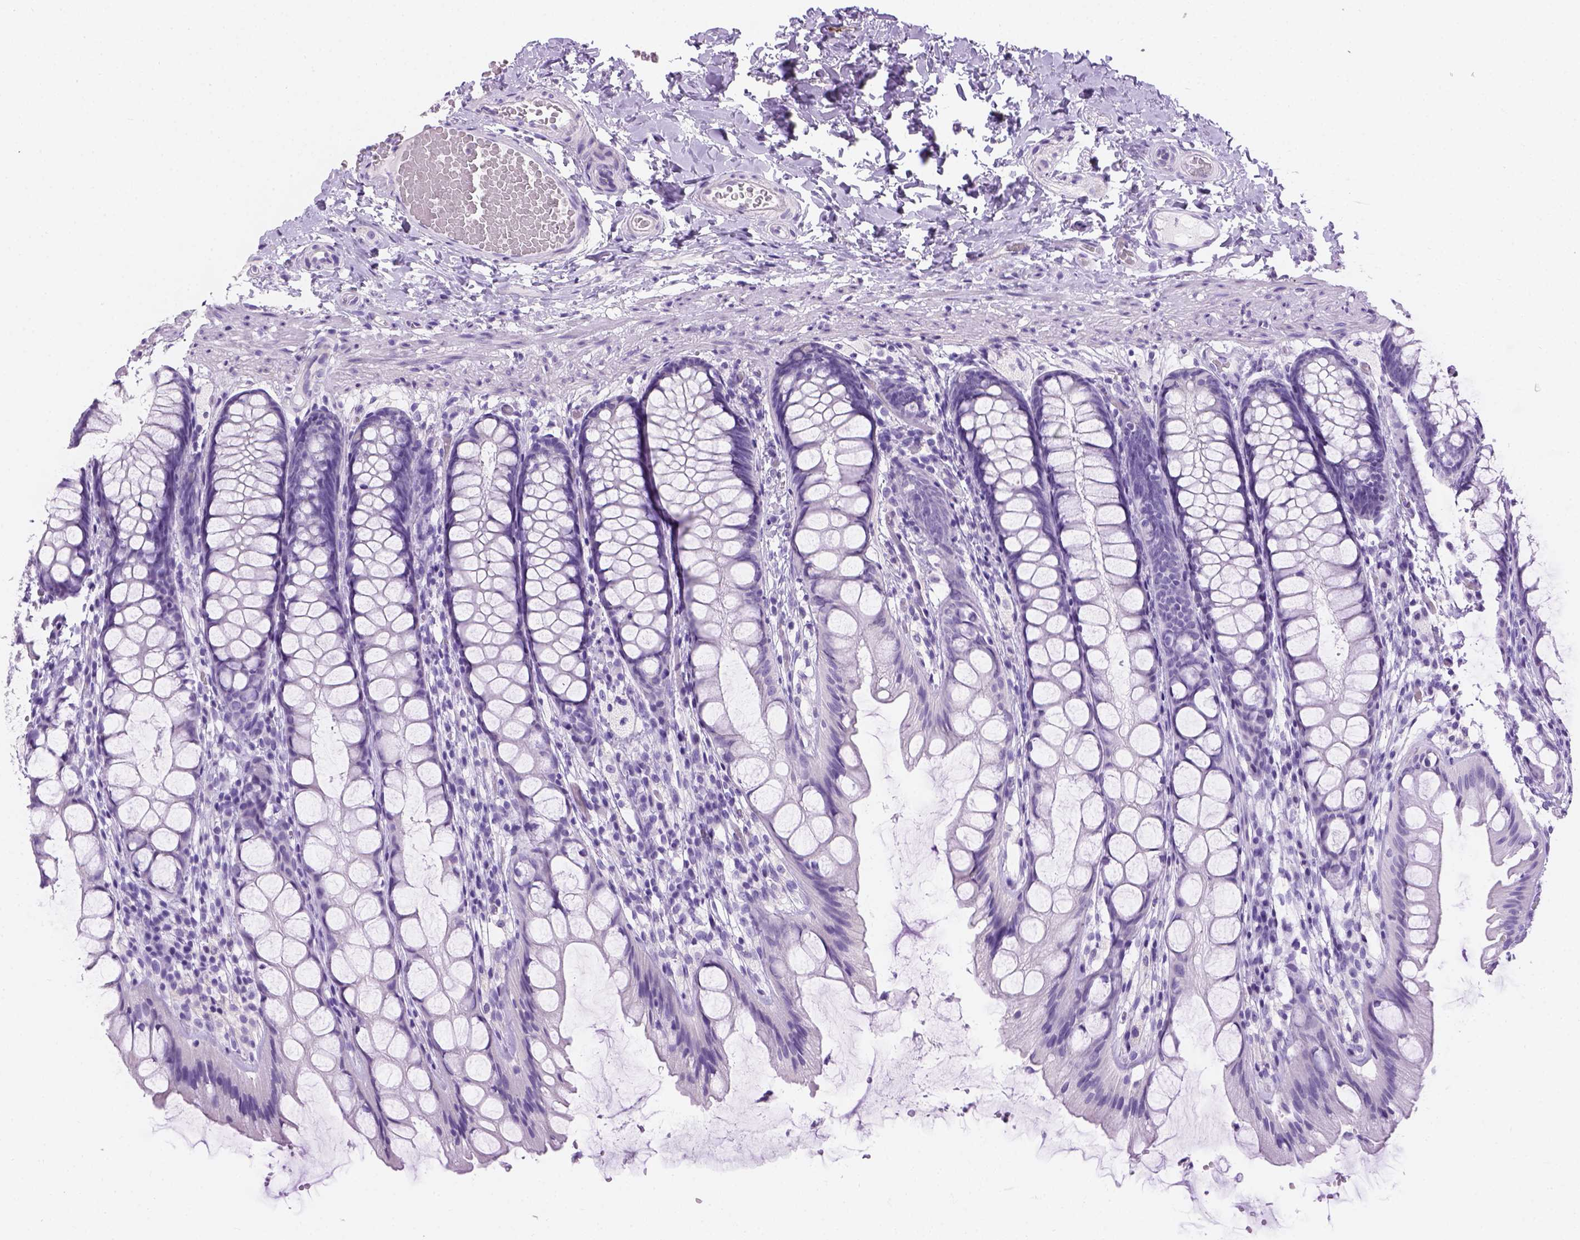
{"staining": {"intensity": "negative", "quantity": "none", "location": "none"}, "tissue": "colon", "cell_type": "Endothelial cells", "image_type": "normal", "snomed": [{"axis": "morphology", "description": "Normal tissue, NOS"}, {"axis": "topography", "description": "Colon"}], "caption": "This is a photomicrograph of immunohistochemistry (IHC) staining of benign colon, which shows no expression in endothelial cells.", "gene": "TMEM38A", "patient": {"sex": "male", "age": 47}}